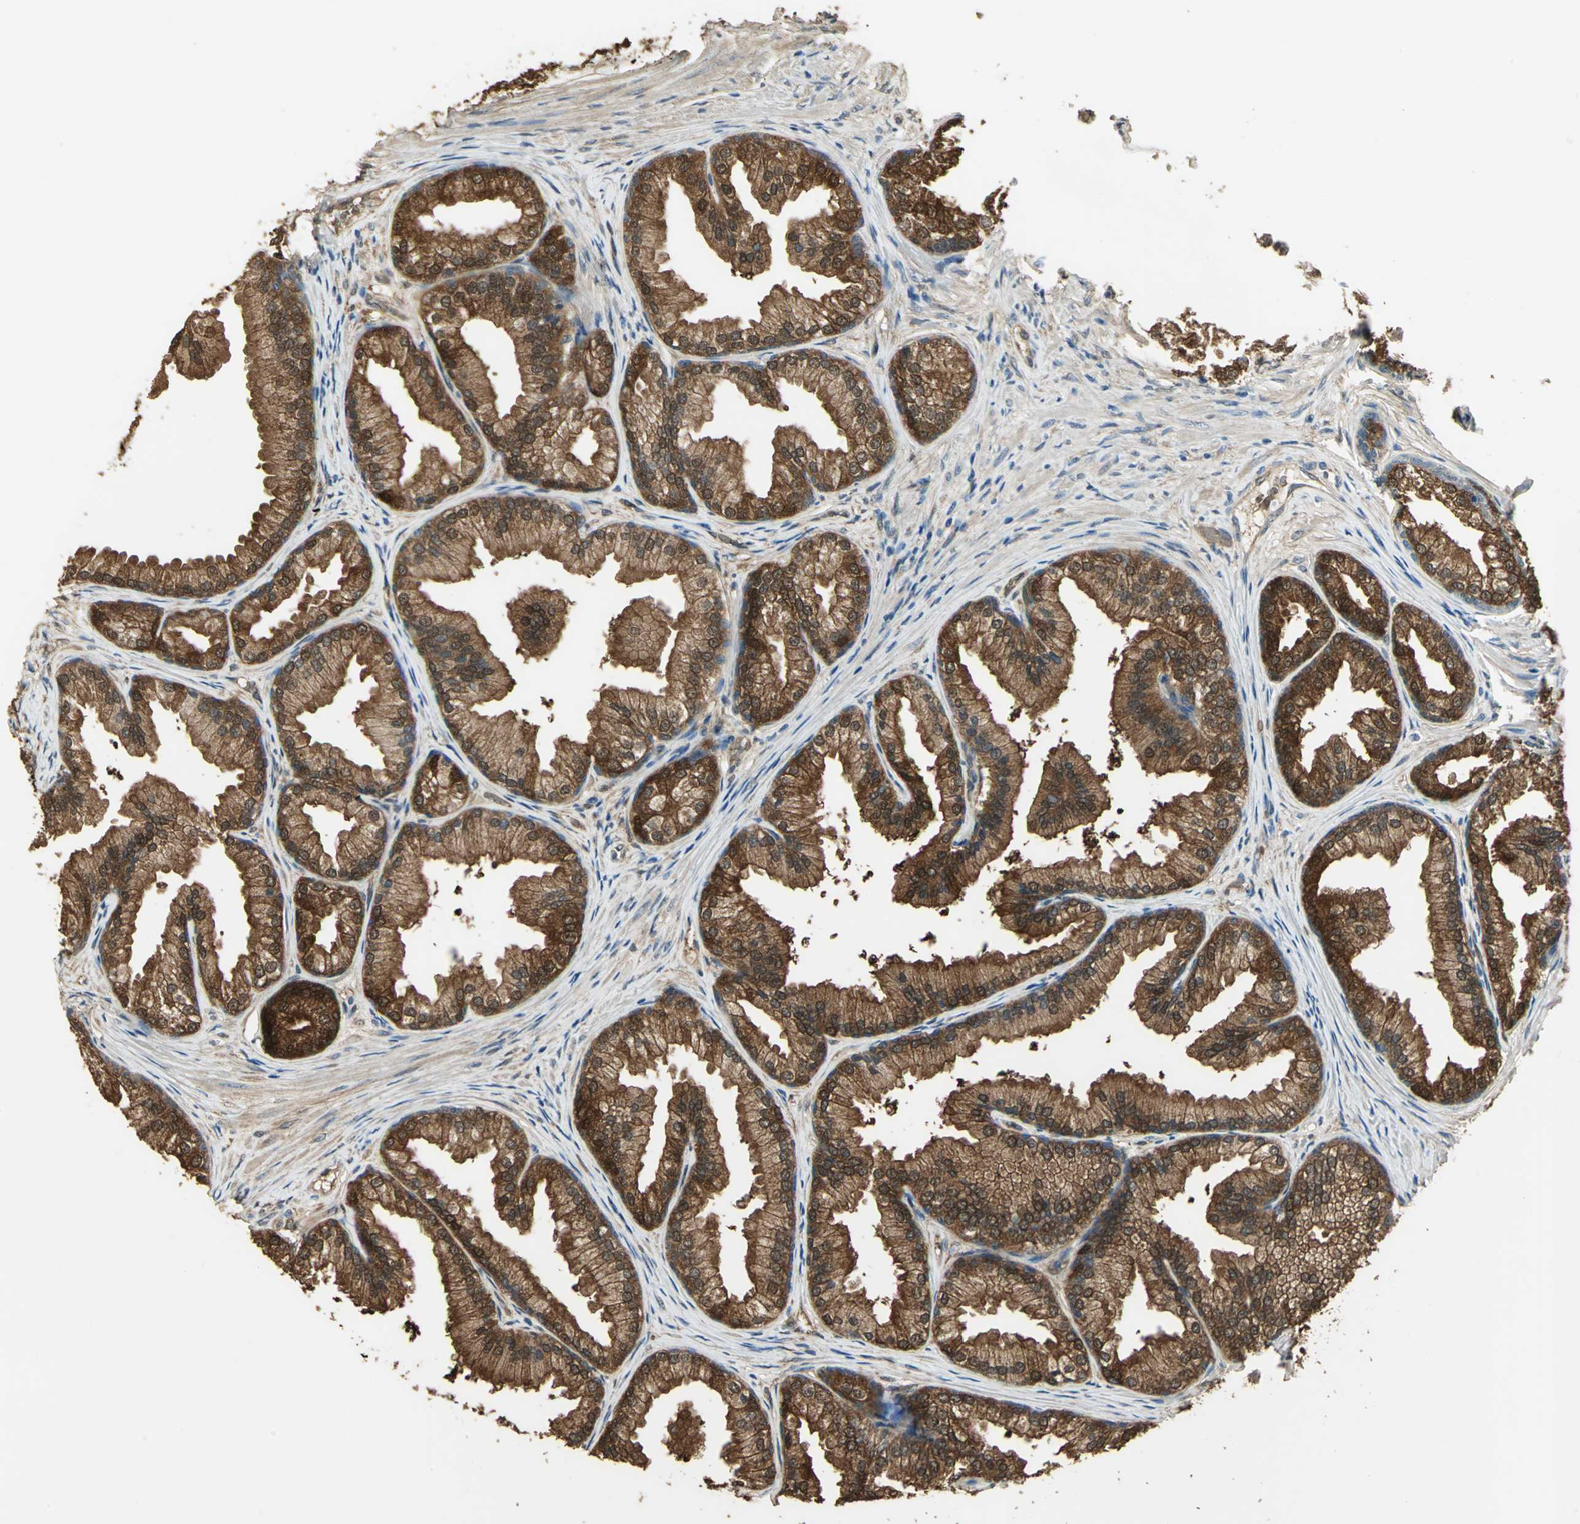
{"staining": {"intensity": "strong", "quantity": ">75%", "location": "cytoplasmic/membranous,nuclear"}, "tissue": "prostate", "cell_type": "Glandular cells", "image_type": "normal", "snomed": [{"axis": "morphology", "description": "Normal tissue, NOS"}, {"axis": "topography", "description": "Prostate"}], "caption": "Immunohistochemical staining of normal prostate displays strong cytoplasmic/membranous,nuclear protein positivity in about >75% of glandular cells.", "gene": "DDAH1", "patient": {"sex": "male", "age": 76}}